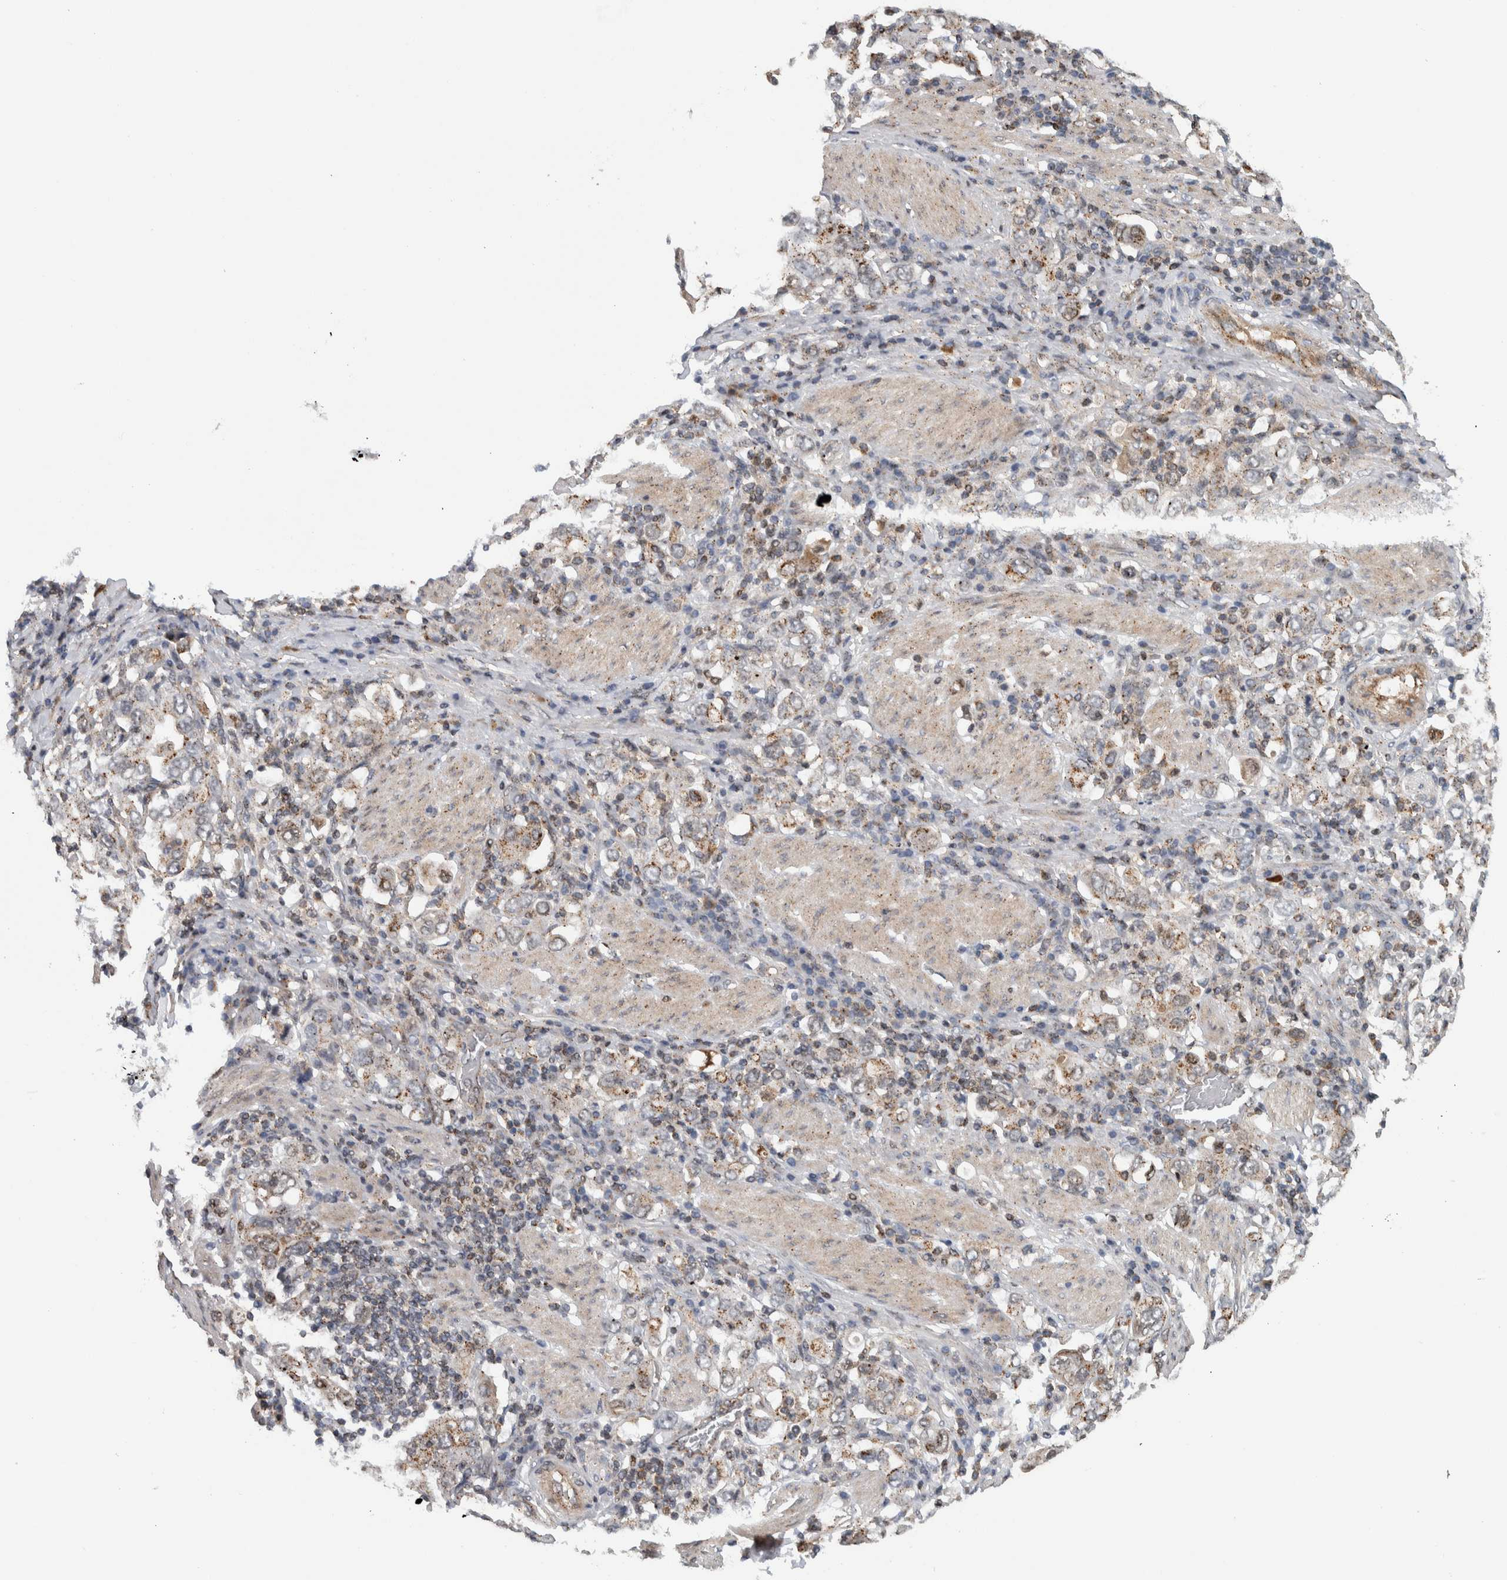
{"staining": {"intensity": "weak", "quantity": ">75%", "location": "cytoplasmic/membranous"}, "tissue": "stomach cancer", "cell_type": "Tumor cells", "image_type": "cancer", "snomed": [{"axis": "morphology", "description": "Adenocarcinoma, NOS"}, {"axis": "topography", "description": "Stomach, upper"}], "caption": "Brown immunohistochemical staining in human adenocarcinoma (stomach) demonstrates weak cytoplasmic/membranous expression in approximately >75% of tumor cells. (Stains: DAB in brown, nuclei in blue, Microscopy: brightfield microscopy at high magnification).", "gene": "MSL1", "patient": {"sex": "male", "age": 62}}